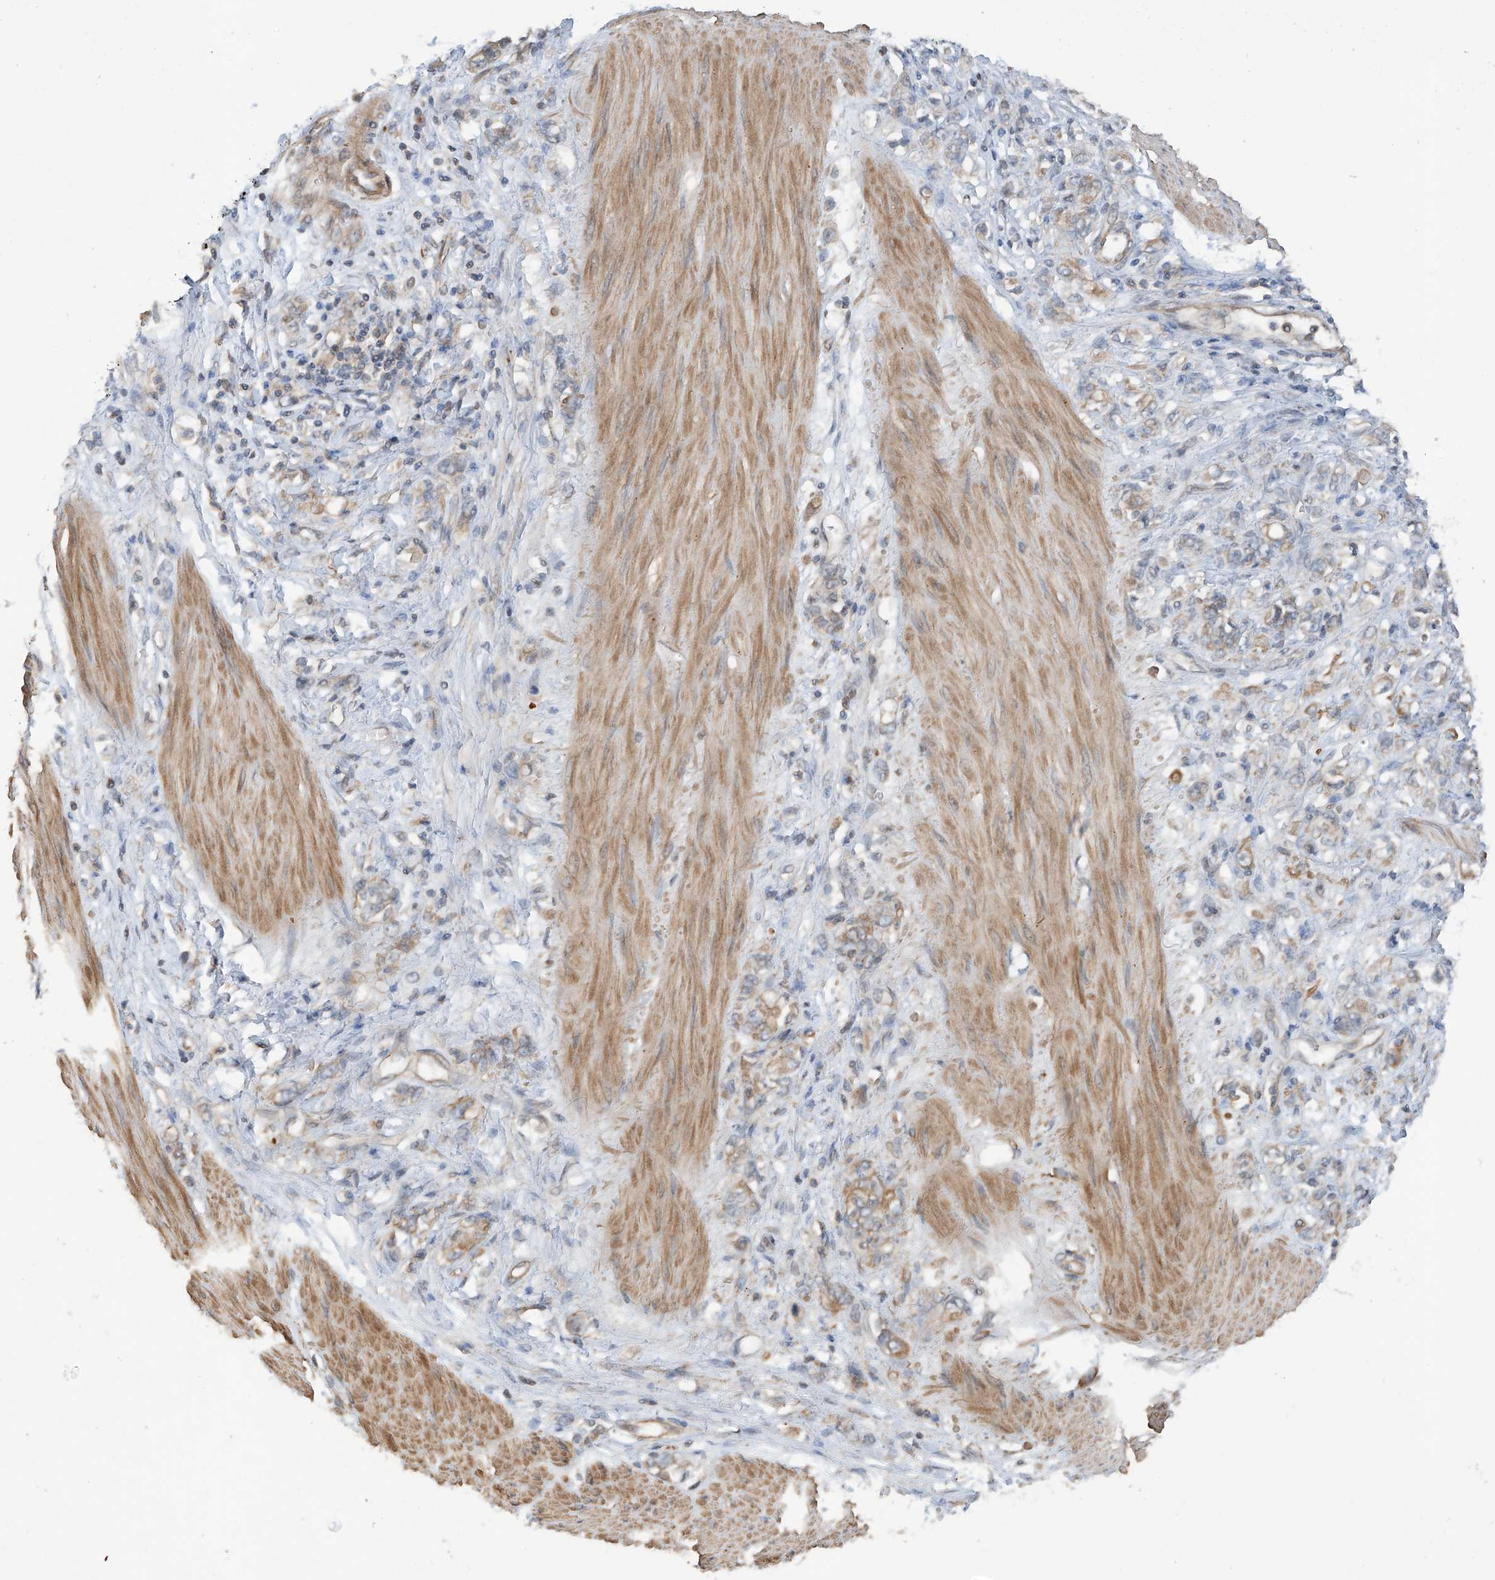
{"staining": {"intensity": "weak", "quantity": "25%-75%", "location": "cytoplasmic/membranous"}, "tissue": "stomach cancer", "cell_type": "Tumor cells", "image_type": "cancer", "snomed": [{"axis": "morphology", "description": "Adenocarcinoma, NOS"}, {"axis": "topography", "description": "Stomach"}], "caption": "Adenocarcinoma (stomach) tissue demonstrates weak cytoplasmic/membranous staining in approximately 25%-75% of tumor cells", "gene": "RPAIN", "patient": {"sex": "female", "age": 76}}